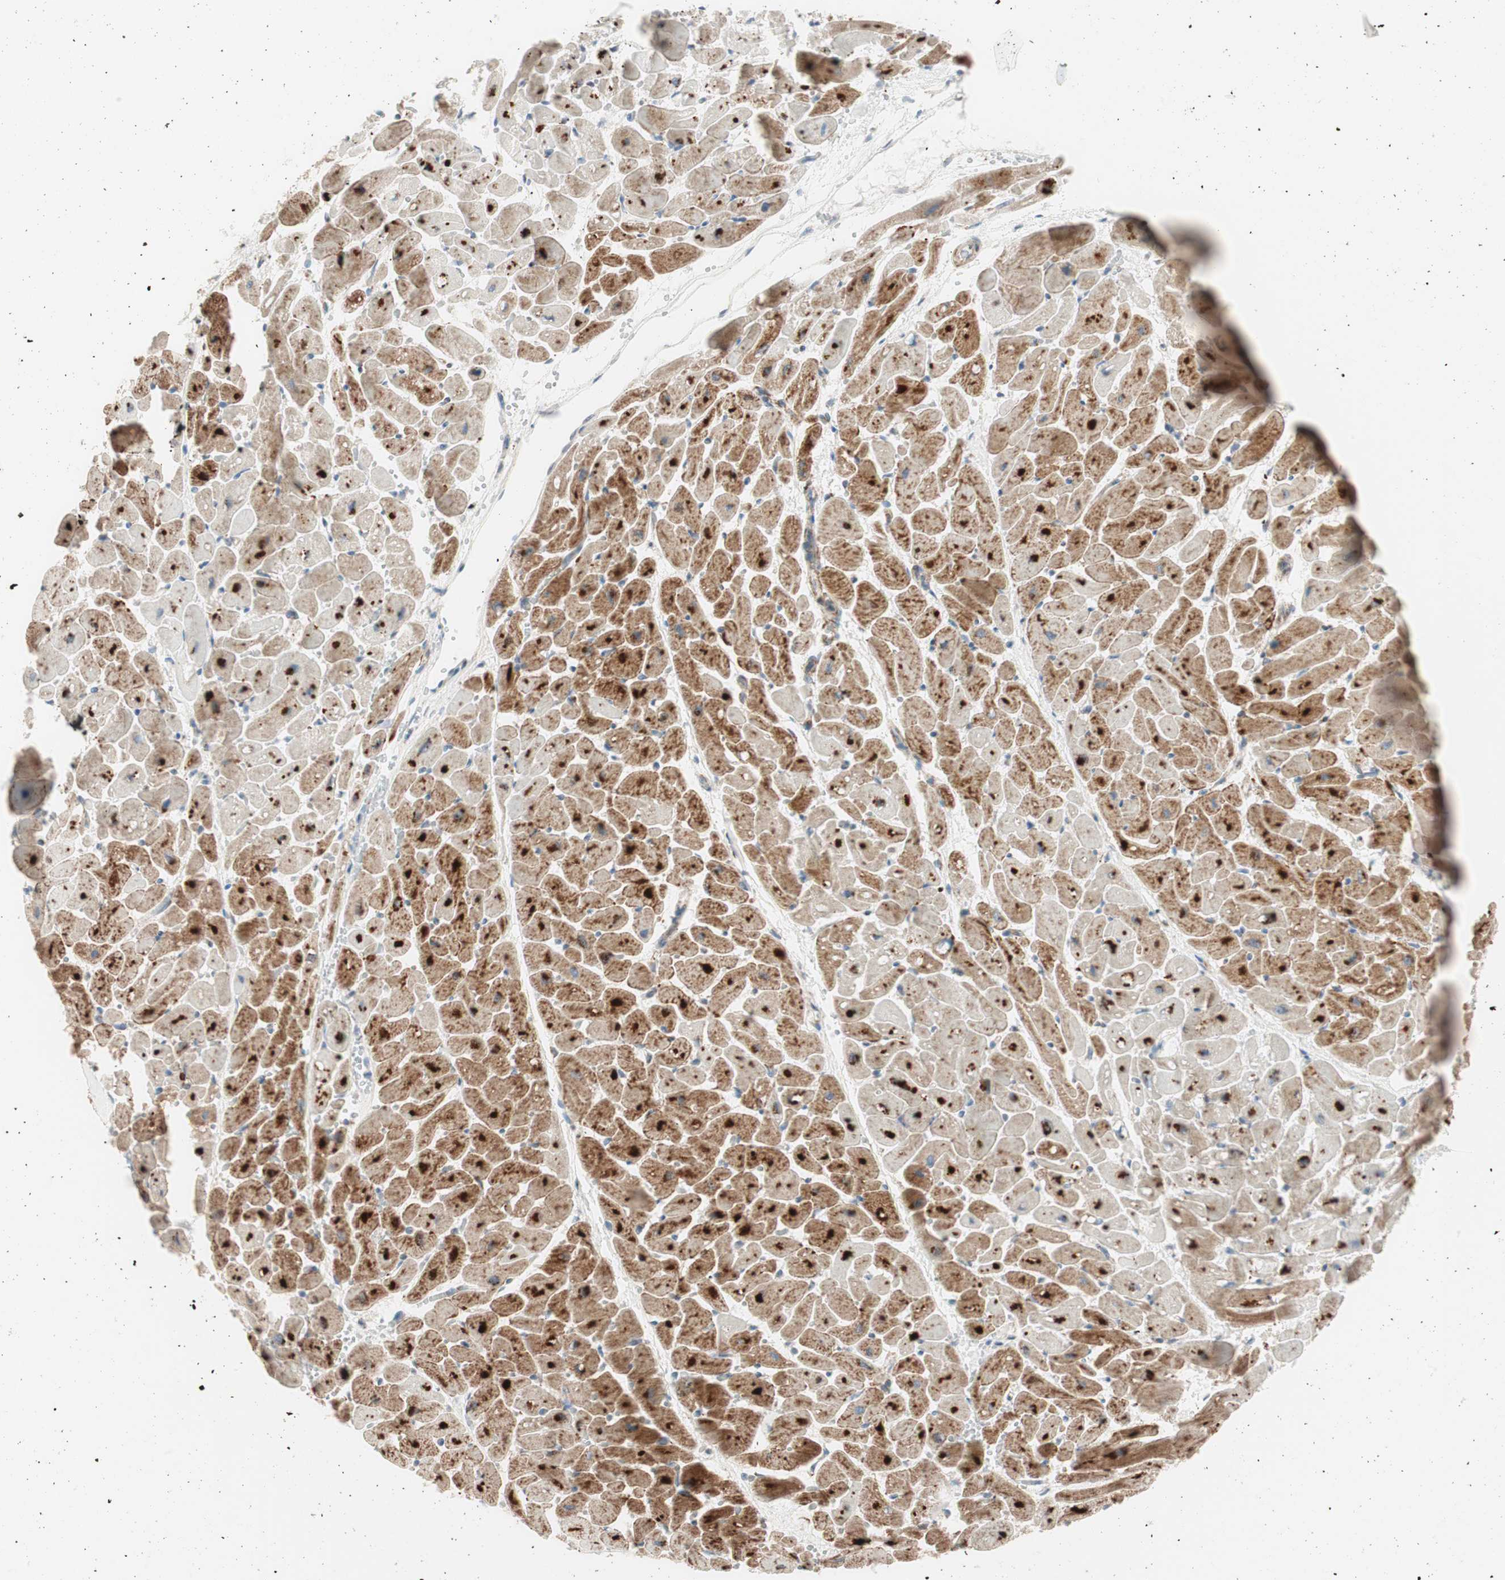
{"staining": {"intensity": "strong", "quantity": ">75%", "location": "cytoplasmic/membranous"}, "tissue": "heart muscle", "cell_type": "Cardiomyocytes", "image_type": "normal", "snomed": [{"axis": "morphology", "description": "Normal tissue, NOS"}, {"axis": "topography", "description": "Heart"}], "caption": "Strong cytoplasmic/membranous expression is seen in about >75% of cardiomyocytes in benign heart muscle.", "gene": "TOMM20", "patient": {"sex": "female", "age": 19}}